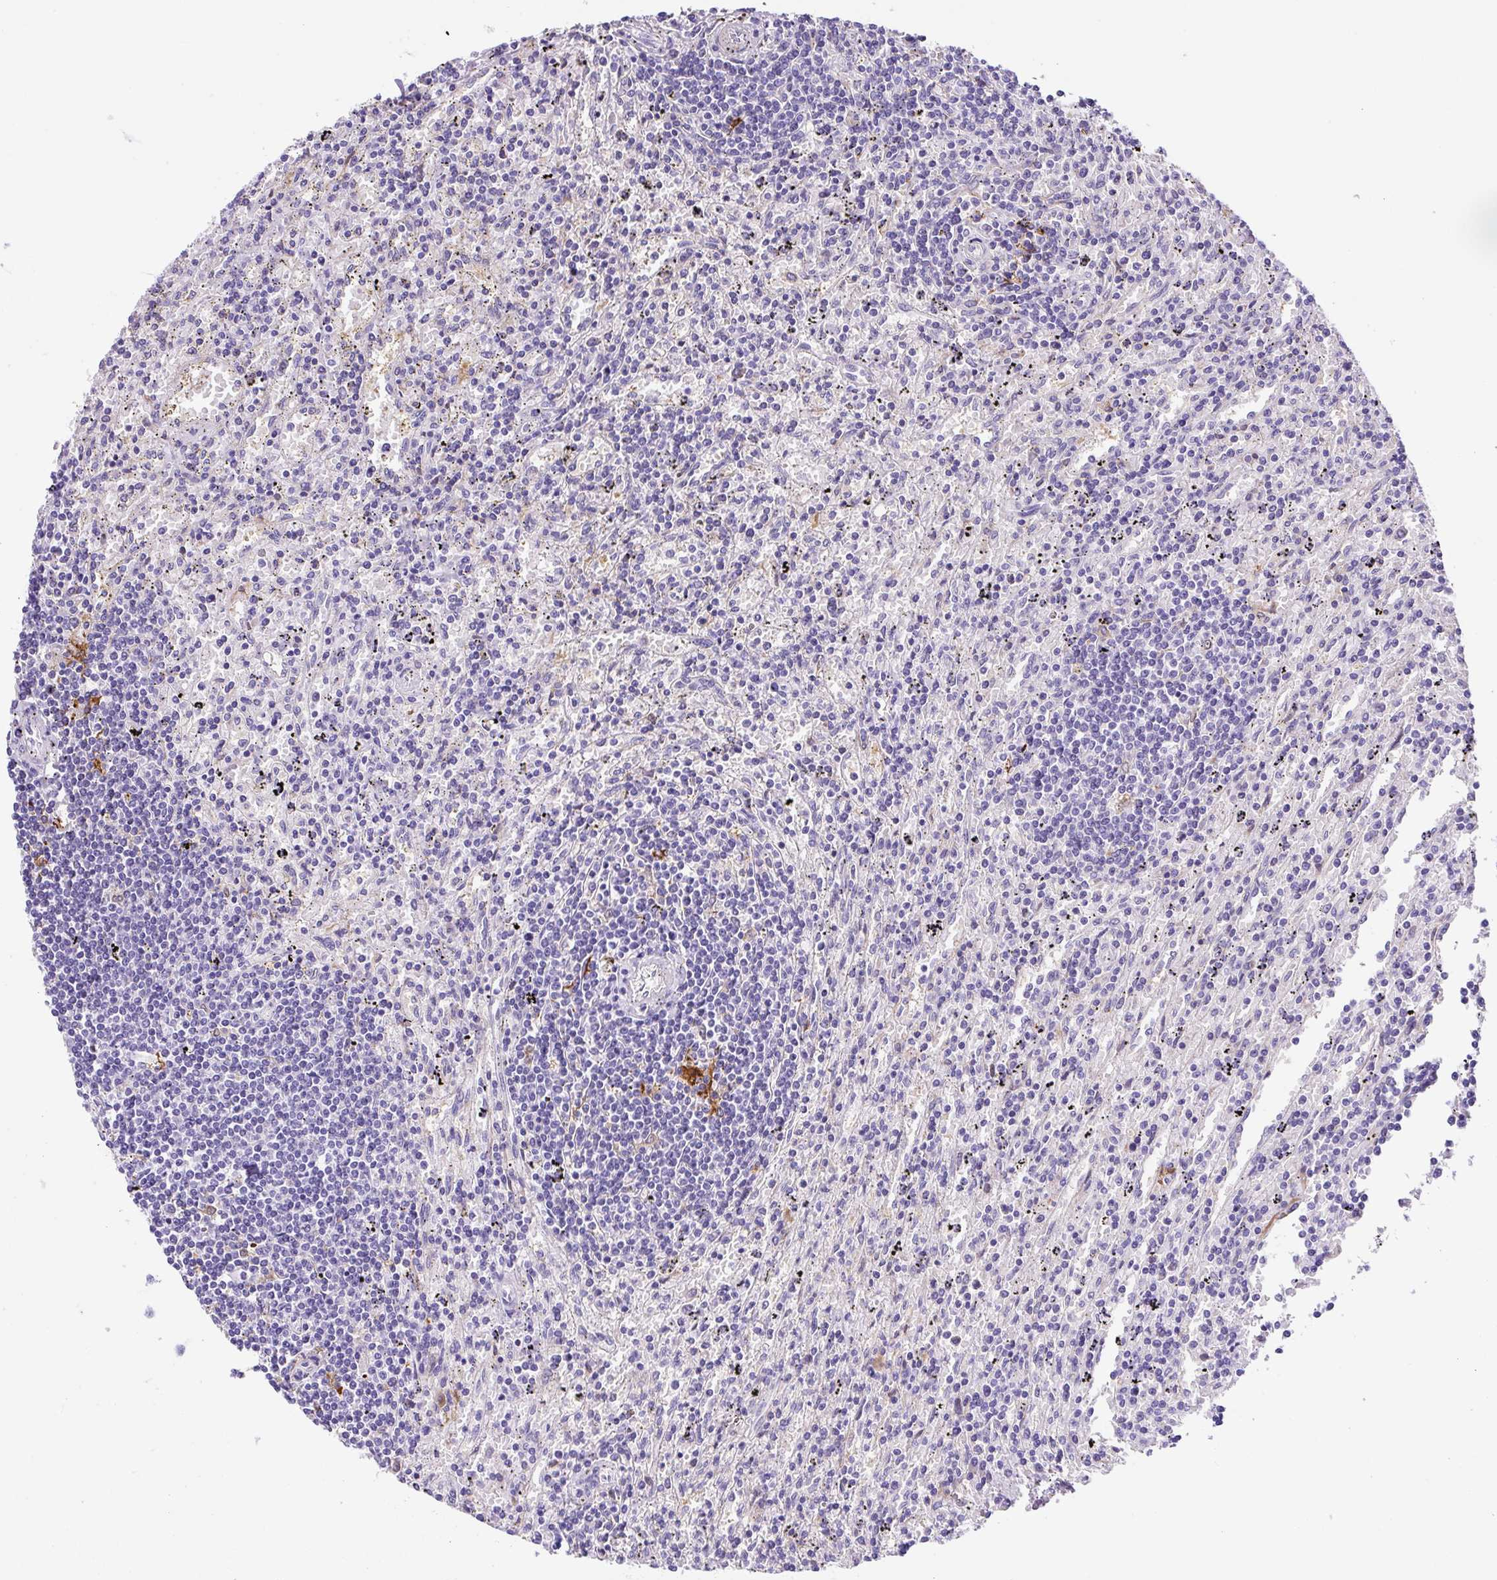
{"staining": {"intensity": "negative", "quantity": "none", "location": "none"}, "tissue": "lymphoma", "cell_type": "Tumor cells", "image_type": "cancer", "snomed": [{"axis": "morphology", "description": "Malignant lymphoma, non-Hodgkin's type, Low grade"}, {"axis": "topography", "description": "Spleen"}], "caption": "High power microscopy micrograph of an IHC image of low-grade malignant lymphoma, non-Hodgkin's type, revealing no significant staining in tumor cells. Nuclei are stained in blue.", "gene": "ASB4", "patient": {"sex": "male", "age": 76}}